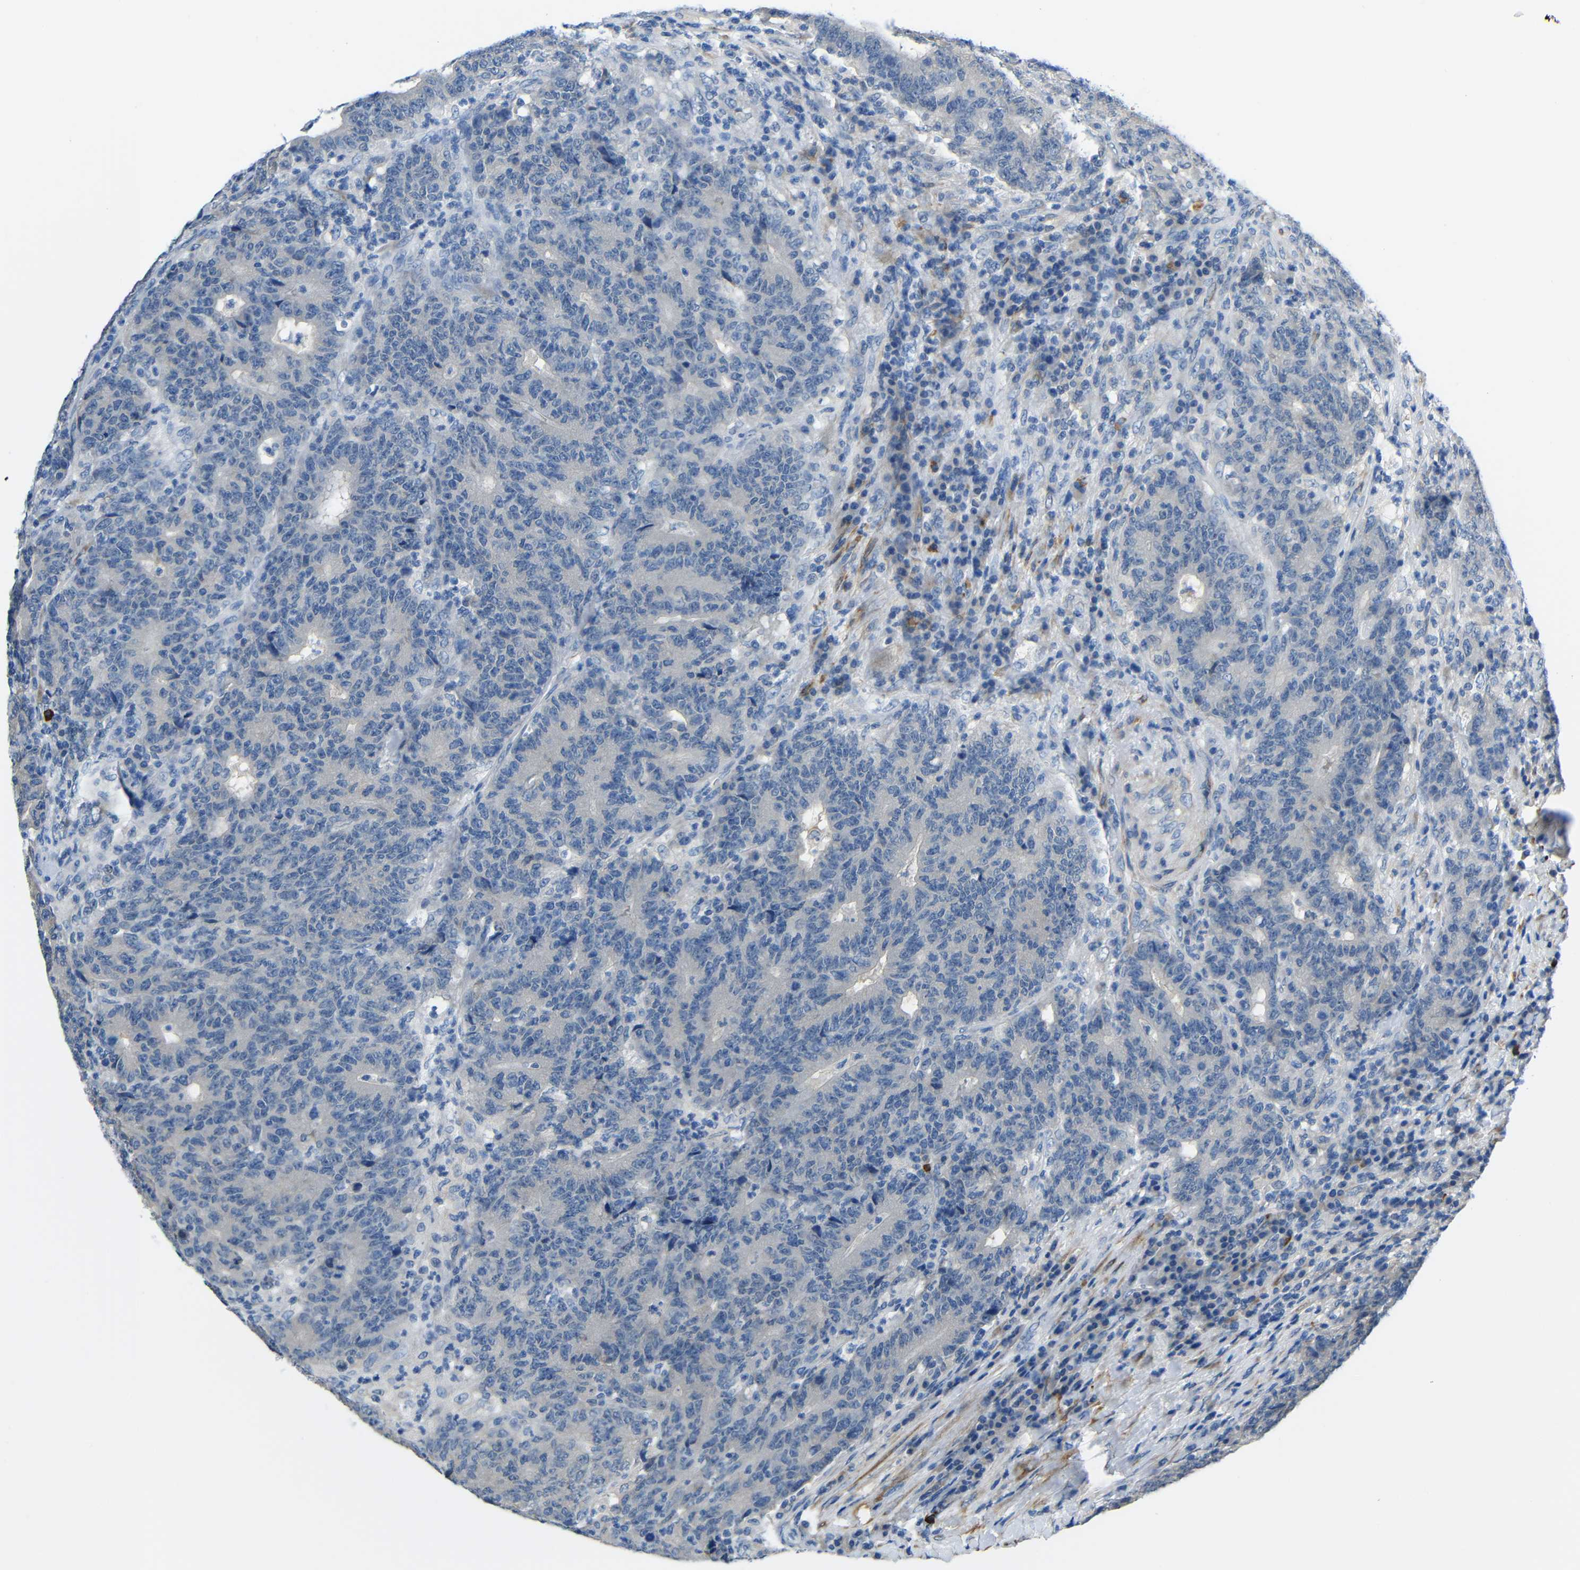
{"staining": {"intensity": "negative", "quantity": "none", "location": "none"}, "tissue": "colorectal cancer", "cell_type": "Tumor cells", "image_type": "cancer", "snomed": [{"axis": "morphology", "description": "Normal tissue, NOS"}, {"axis": "morphology", "description": "Adenocarcinoma, NOS"}, {"axis": "topography", "description": "Colon"}], "caption": "Micrograph shows no protein staining in tumor cells of adenocarcinoma (colorectal) tissue.", "gene": "NEGR1", "patient": {"sex": "female", "age": 75}}